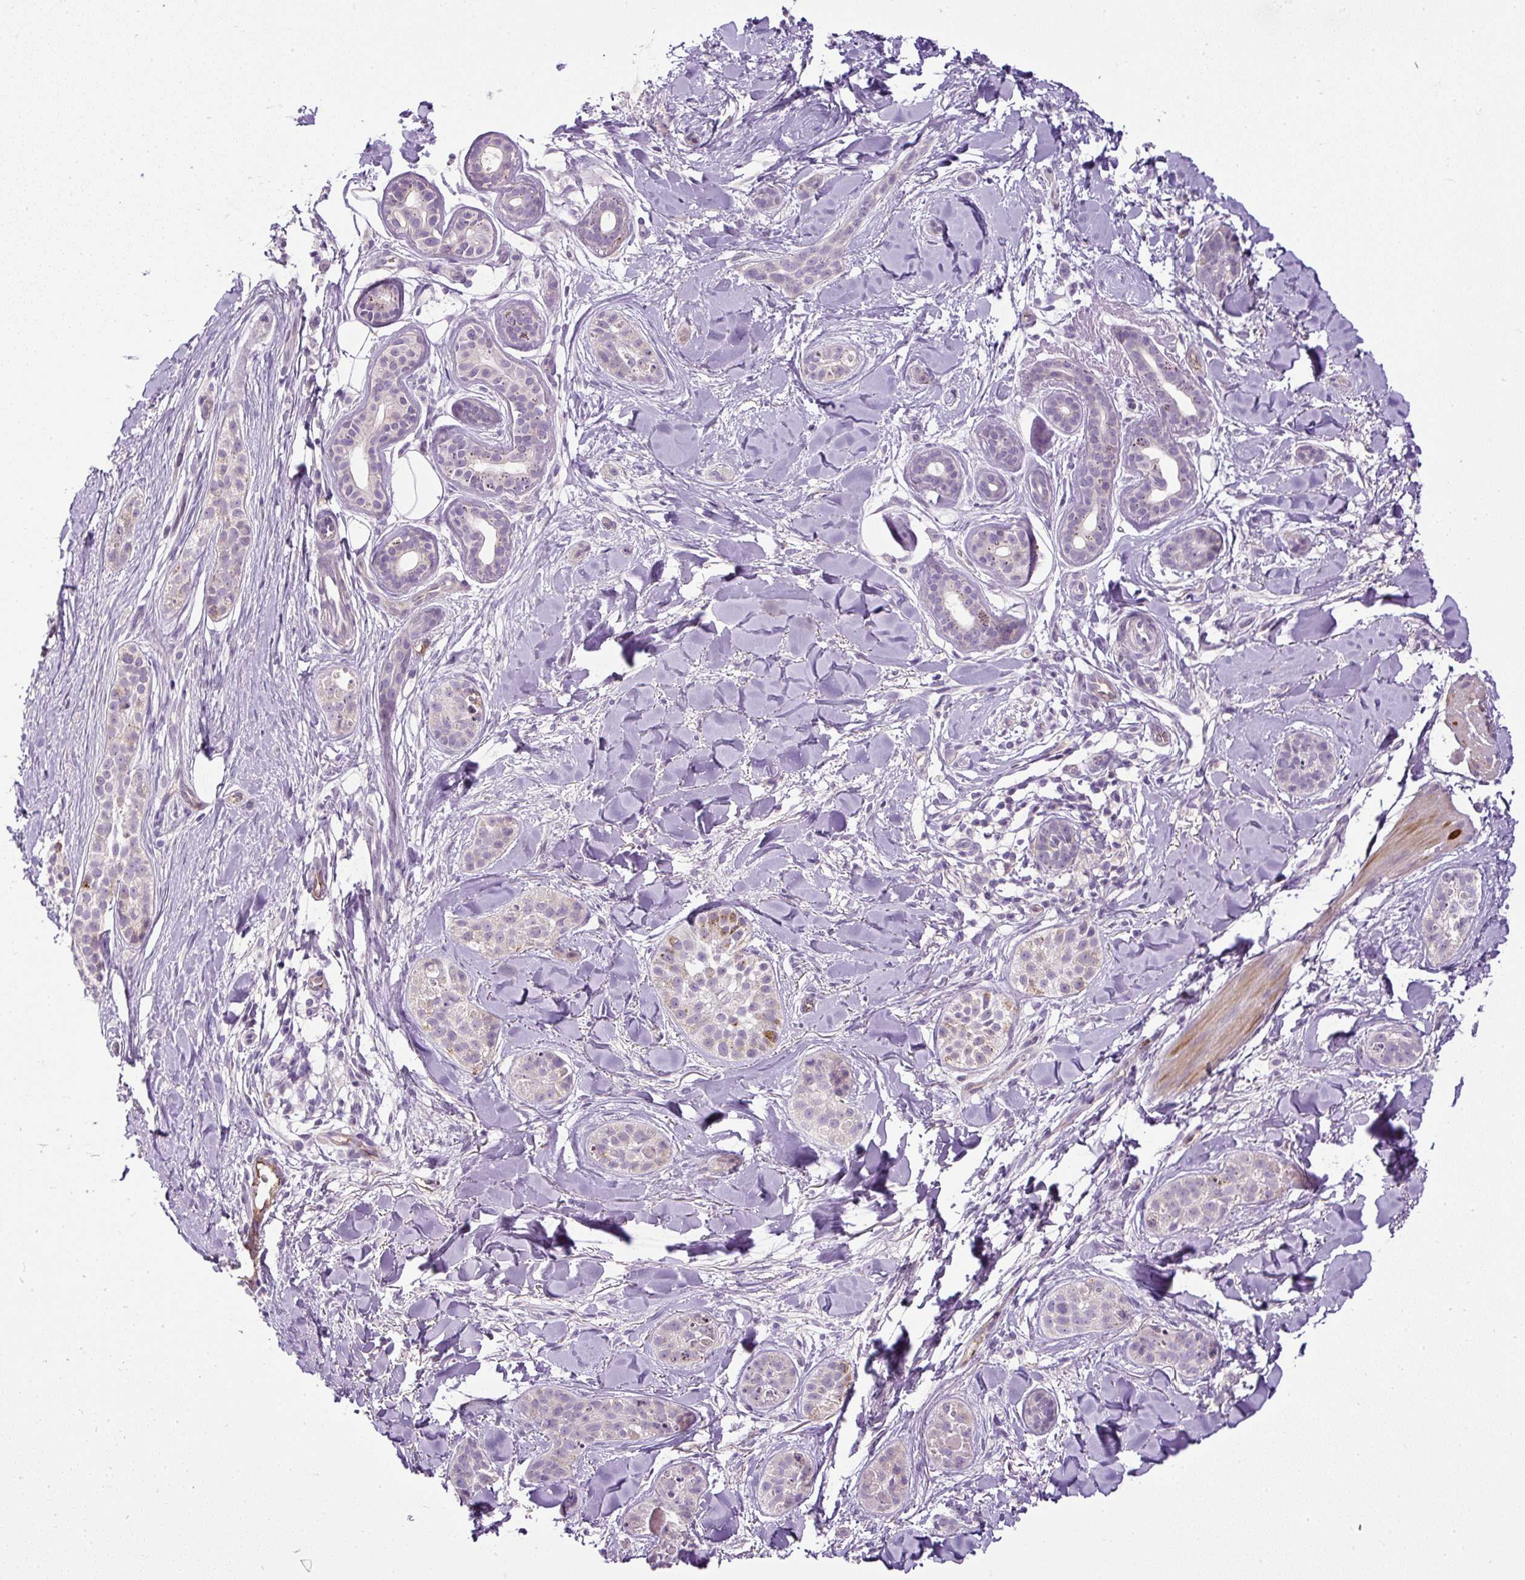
{"staining": {"intensity": "weak", "quantity": "<25%", "location": "cytoplasmic/membranous"}, "tissue": "skin cancer", "cell_type": "Tumor cells", "image_type": "cancer", "snomed": [{"axis": "morphology", "description": "Basal cell carcinoma"}, {"axis": "topography", "description": "Skin"}], "caption": "High power microscopy photomicrograph of an immunohistochemistry histopathology image of basal cell carcinoma (skin), revealing no significant expression in tumor cells.", "gene": "LEFTY2", "patient": {"sex": "male", "age": 52}}